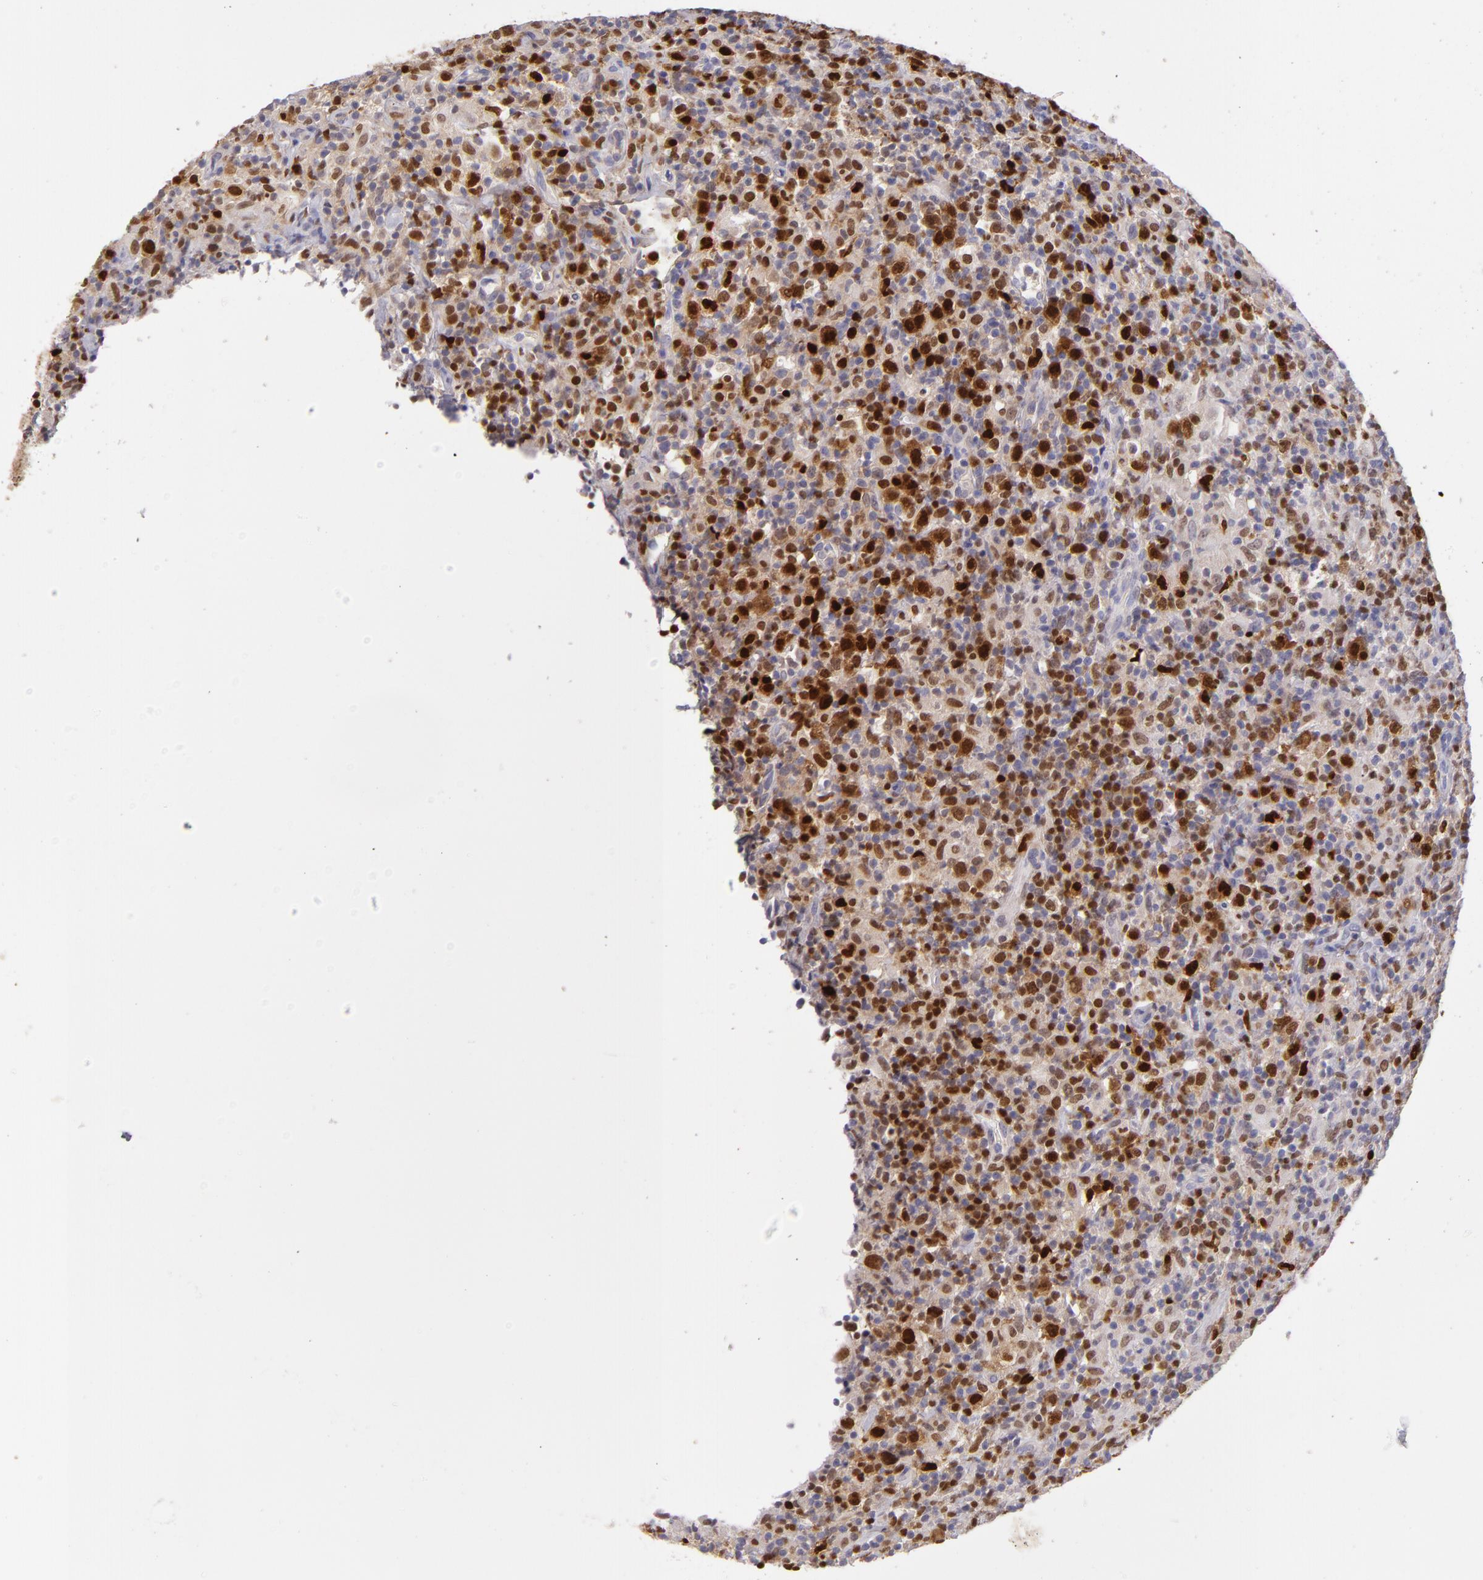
{"staining": {"intensity": "strong", "quantity": "25%-75%", "location": "cytoplasmic/membranous,nuclear"}, "tissue": "lymphoma", "cell_type": "Tumor cells", "image_type": "cancer", "snomed": [{"axis": "morphology", "description": "Hodgkin's disease, NOS"}, {"axis": "topography", "description": "Lymph node"}], "caption": "High-magnification brightfield microscopy of Hodgkin's disease stained with DAB (3,3'-diaminobenzidine) (brown) and counterstained with hematoxylin (blue). tumor cells exhibit strong cytoplasmic/membranous and nuclear staining is identified in about25%-75% of cells.", "gene": "IRF8", "patient": {"sex": "male", "age": 65}}